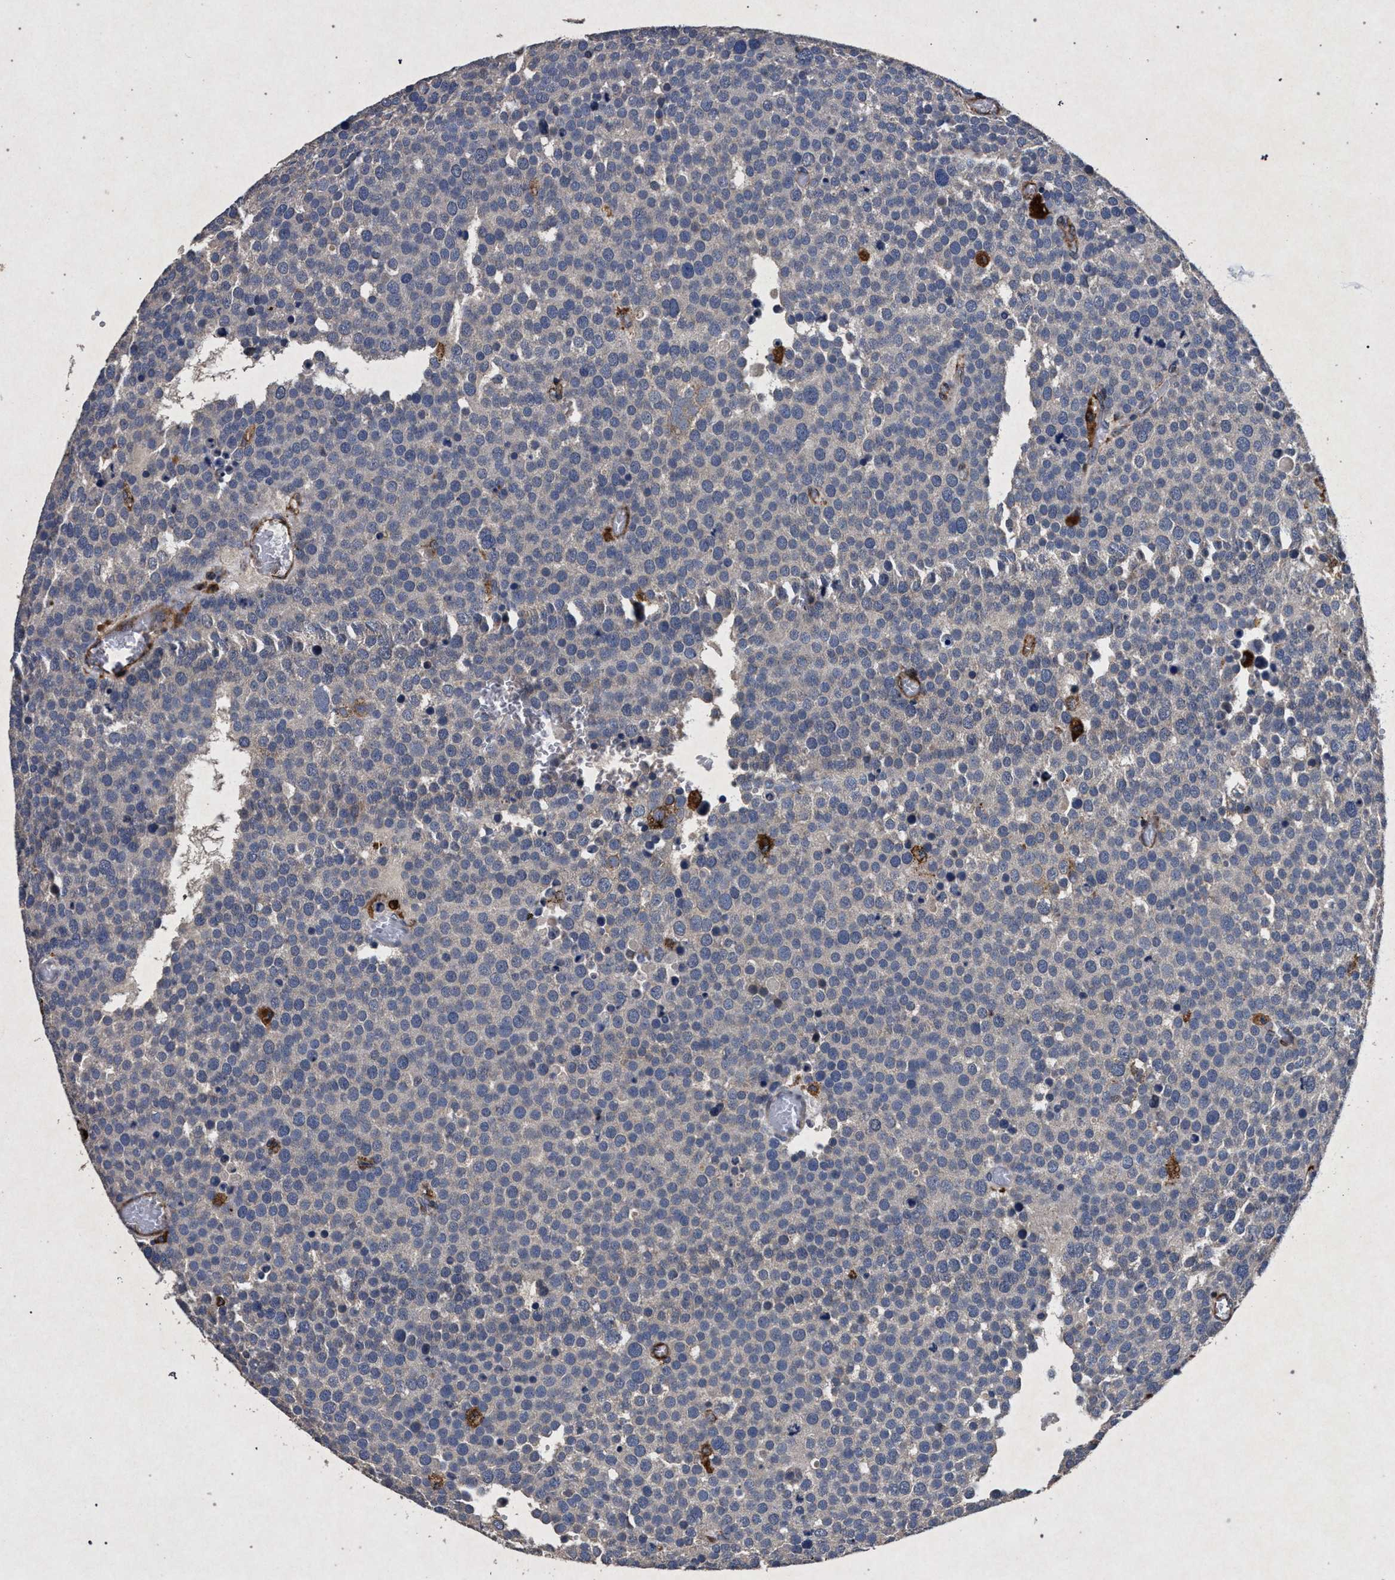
{"staining": {"intensity": "negative", "quantity": "none", "location": "none"}, "tissue": "testis cancer", "cell_type": "Tumor cells", "image_type": "cancer", "snomed": [{"axis": "morphology", "description": "Normal tissue, NOS"}, {"axis": "morphology", "description": "Seminoma, NOS"}, {"axis": "topography", "description": "Testis"}], "caption": "Micrograph shows no significant protein expression in tumor cells of testis cancer.", "gene": "MARCKS", "patient": {"sex": "male", "age": 71}}